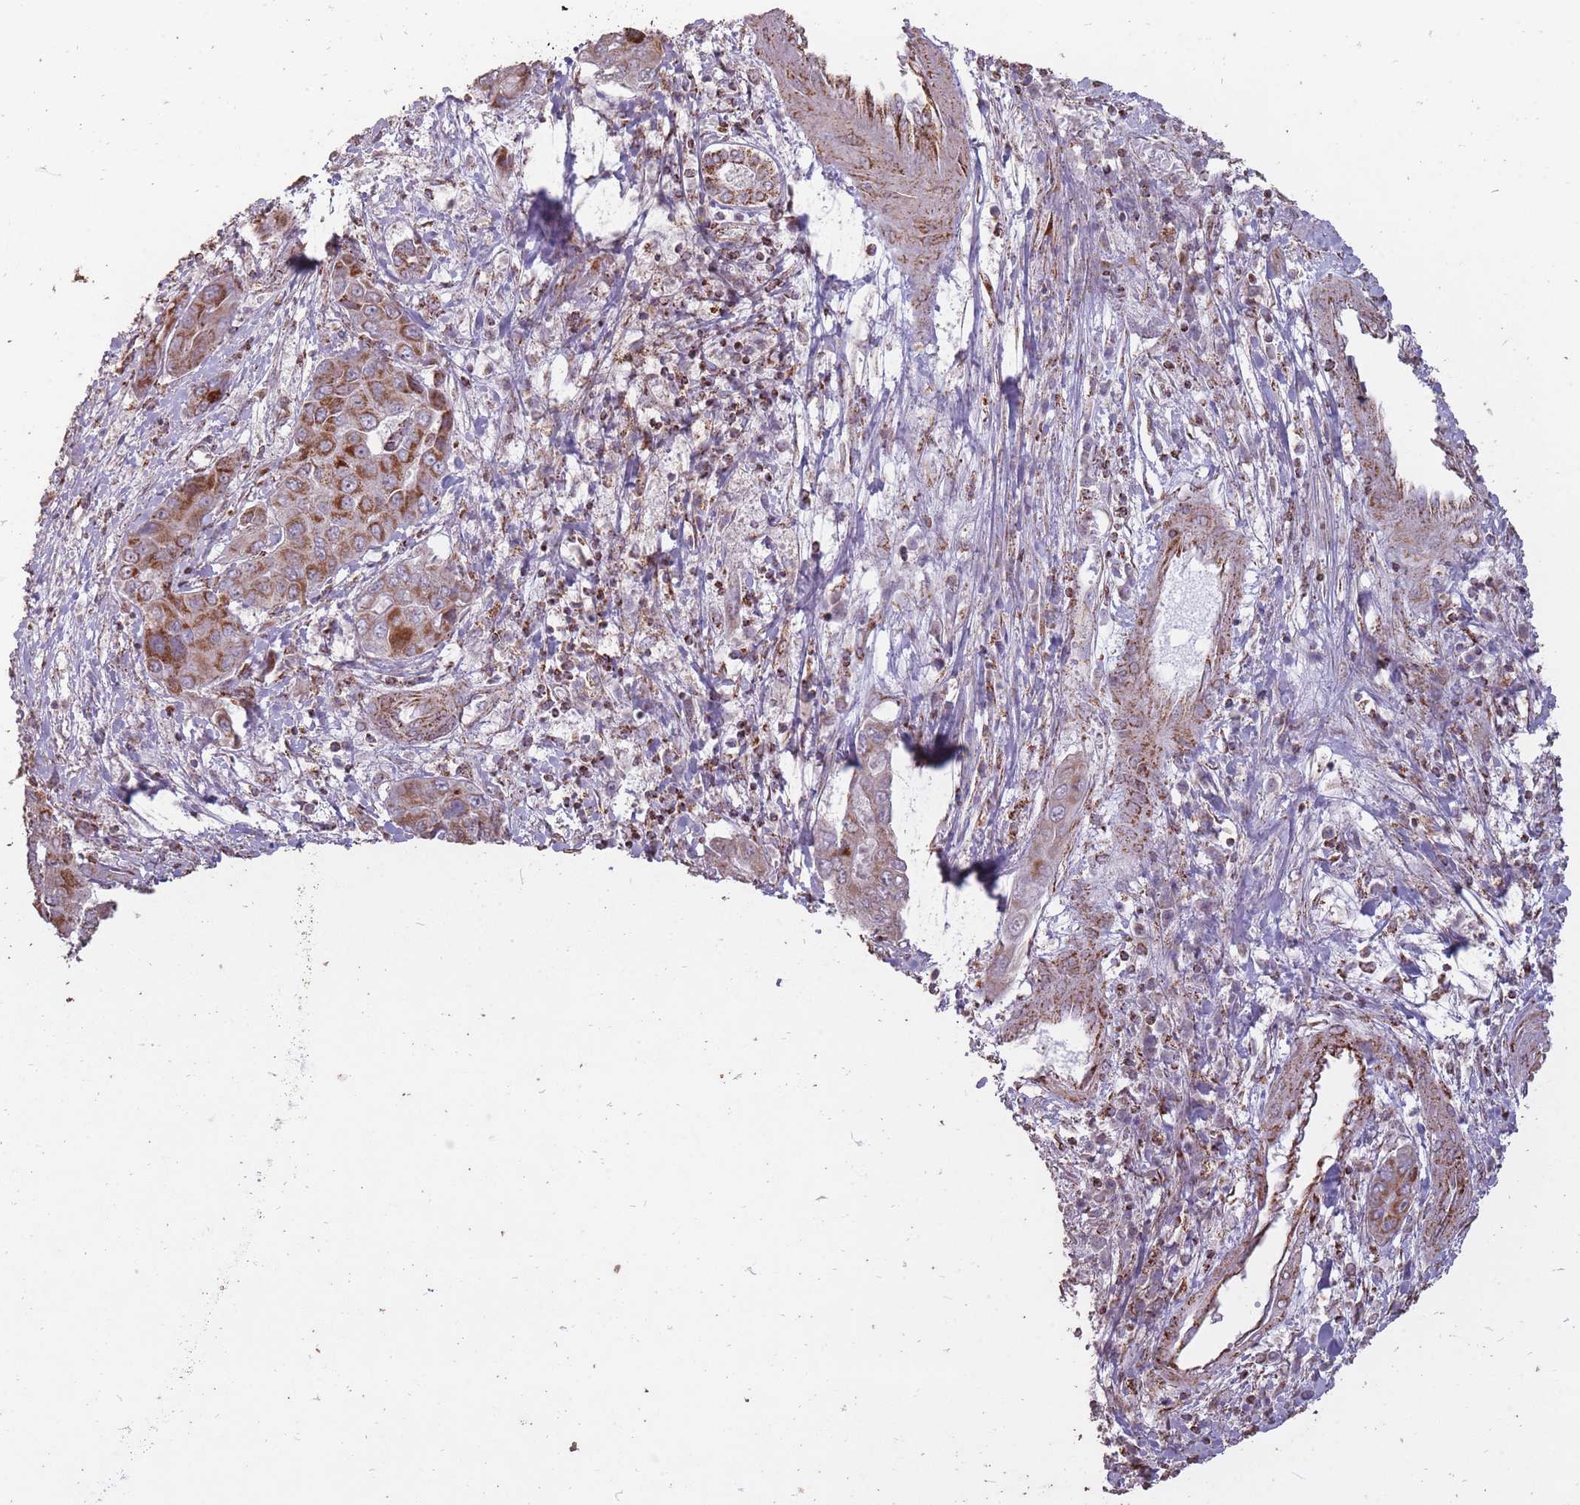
{"staining": {"intensity": "strong", "quantity": ">75%", "location": "cytoplasmic/membranous"}, "tissue": "liver cancer", "cell_type": "Tumor cells", "image_type": "cancer", "snomed": [{"axis": "morphology", "description": "Cholangiocarcinoma"}, {"axis": "topography", "description": "Liver"}], "caption": "Liver cancer stained with immunohistochemistry displays strong cytoplasmic/membranous expression in about >75% of tumor cells.", "gene": "CNOT8", "patient": {"sex": "male", "age": 67}}